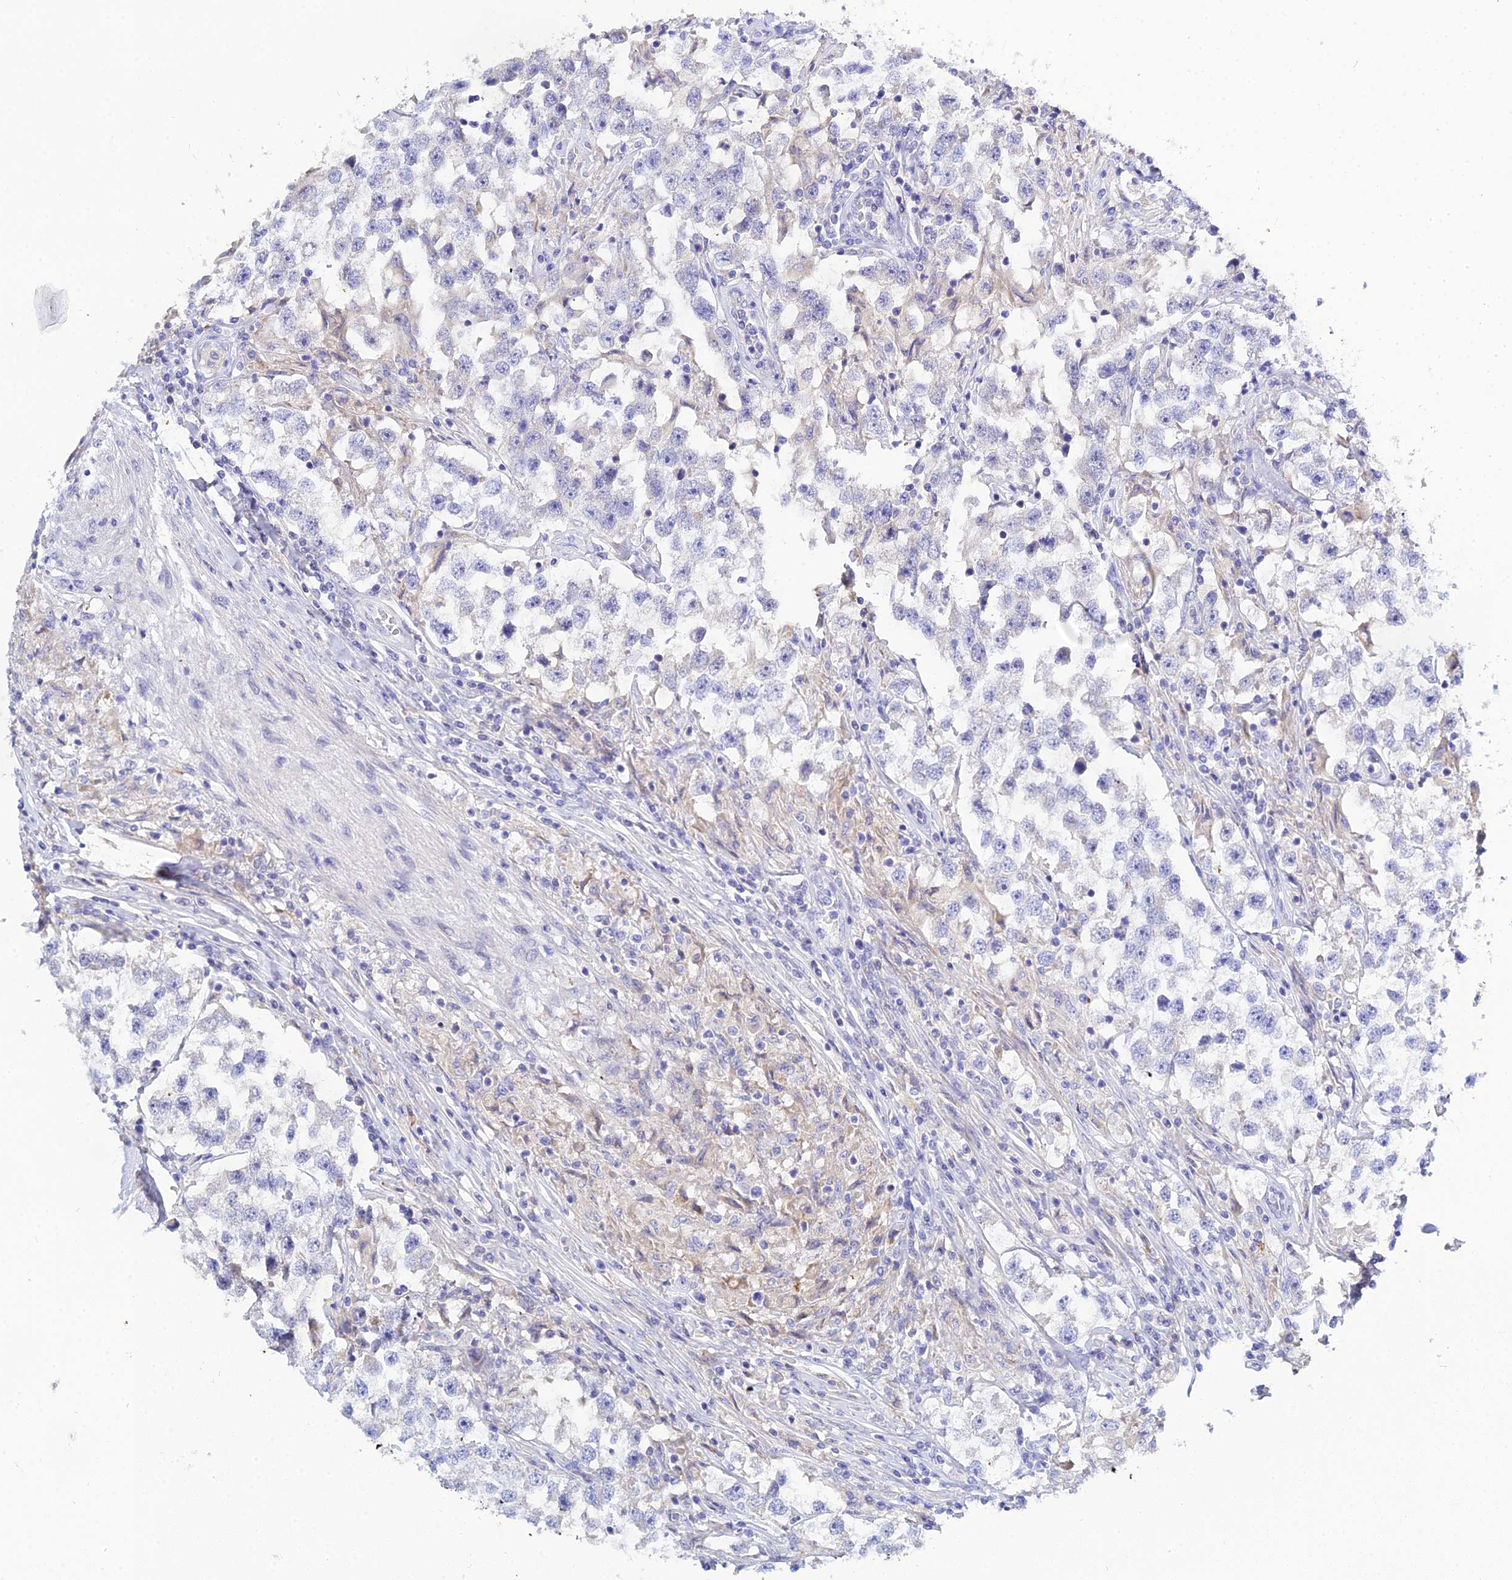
{"staining": {"intensity": "negative", "quantity": "none", "location": "none"}, "tissue": "testis cancer", "cell_type": "Tumor cells", "image_type": "cancer", "snomed": [{"axis": "morphology", "description": "Seminoma, NOS"}, {"axis": "topography", "description": "Testis"}], "caption": "Protein analysis of seminoma (testis) shows no significant staining in tumor cells. (Stains: DAB IHC with hematoxylin counter stain, Microscopy: brightfield microscopy at high magnification).", "gene": "ZXDA", "patient": {"sex": "male", "age": 46}}